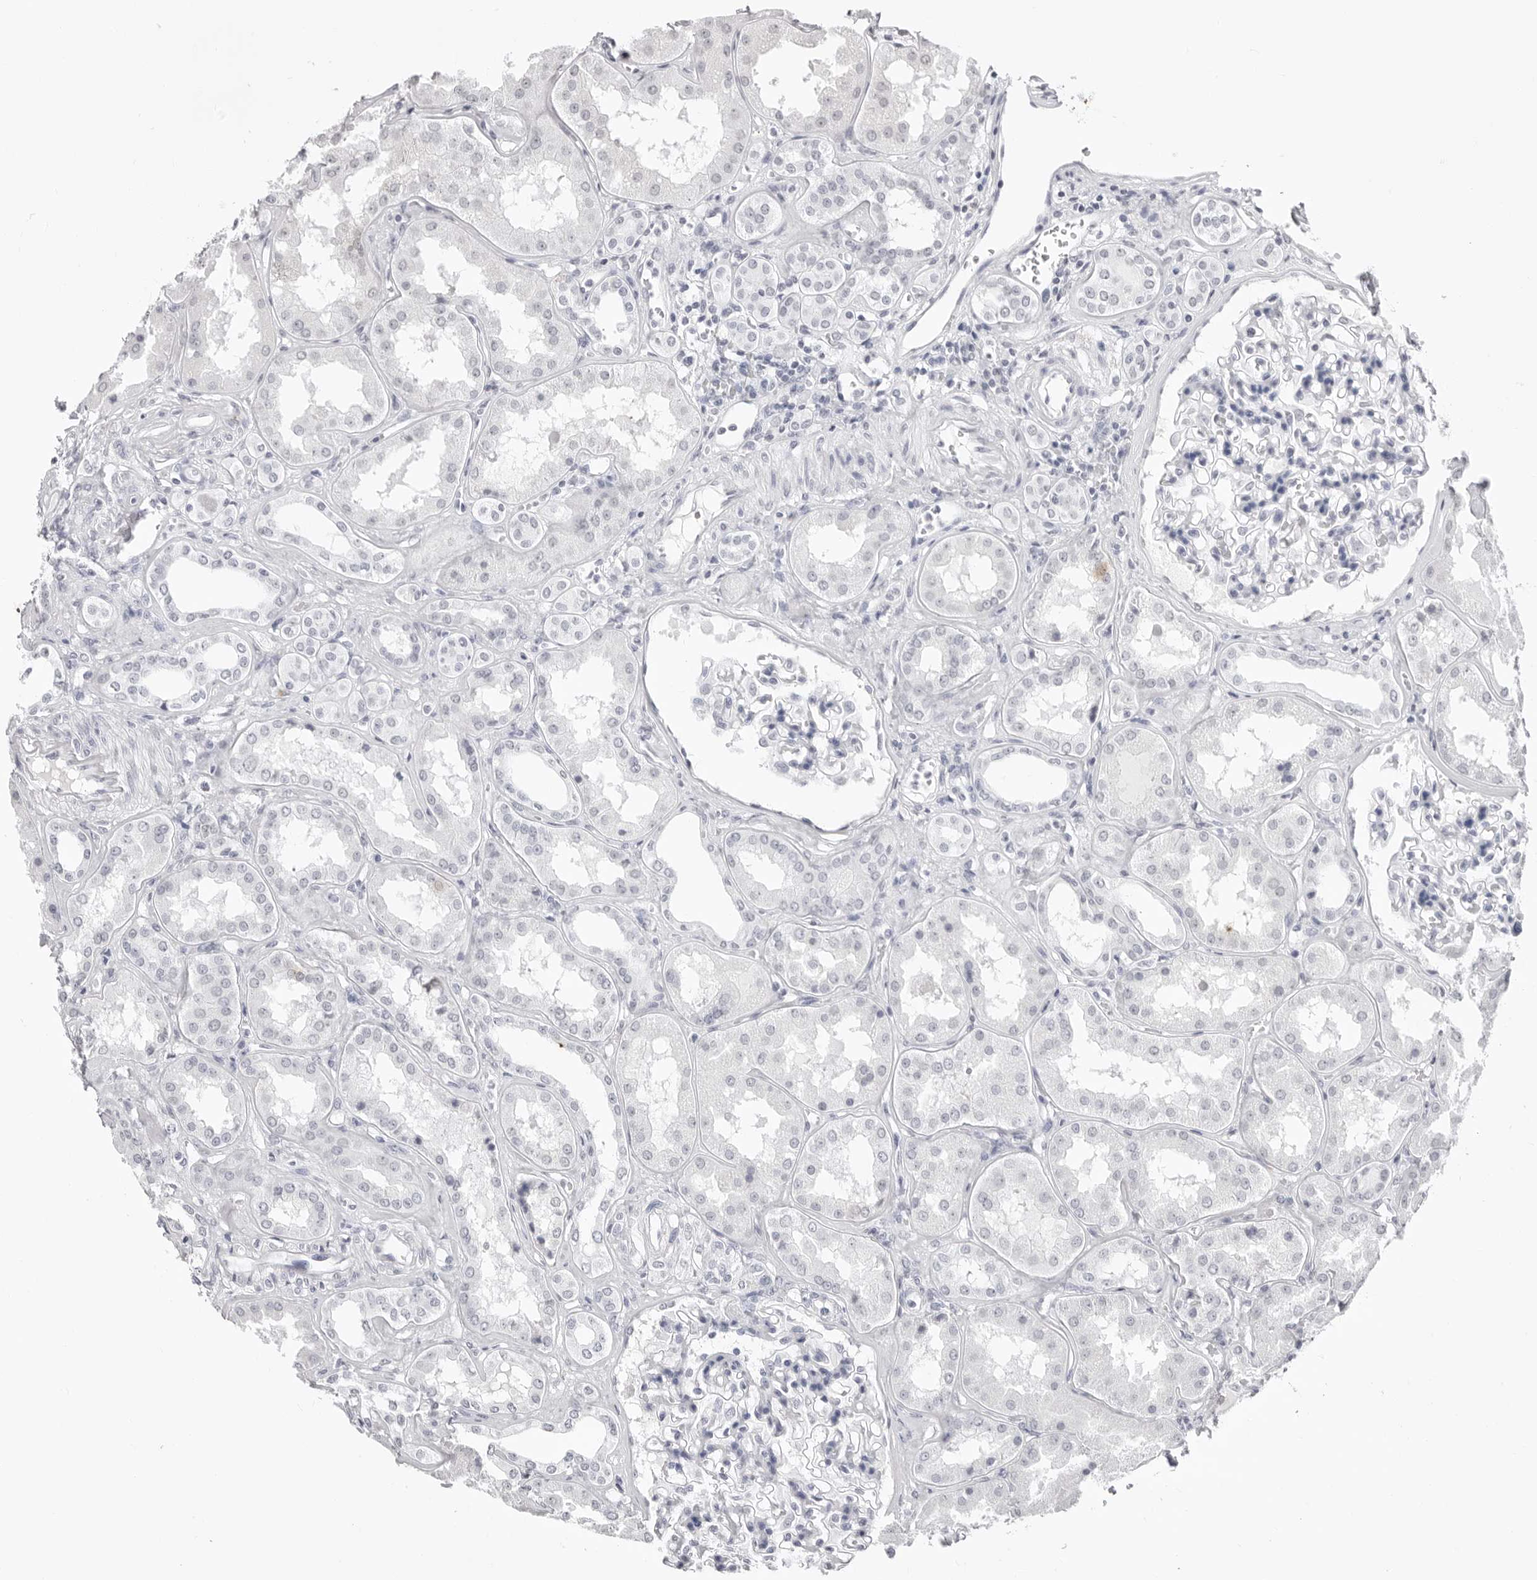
{"staining": {"intensity": "negative", "quantity": "none", "location": "none"}, "tissue": "kidney", "cell_type": "Cells in glomeruli", "image_type": "normal", "snomed": [{"axis": "morphology", "description": "Normal tissue, NOS"}, {"axis": "topography", "description": "Kidney"}], "caption": "Histopathology image shows no protein expression in cells in glomeruli of unremarkable kidney.", "gene": "CST5", "patient": {"sex": "female", "age": 56}}